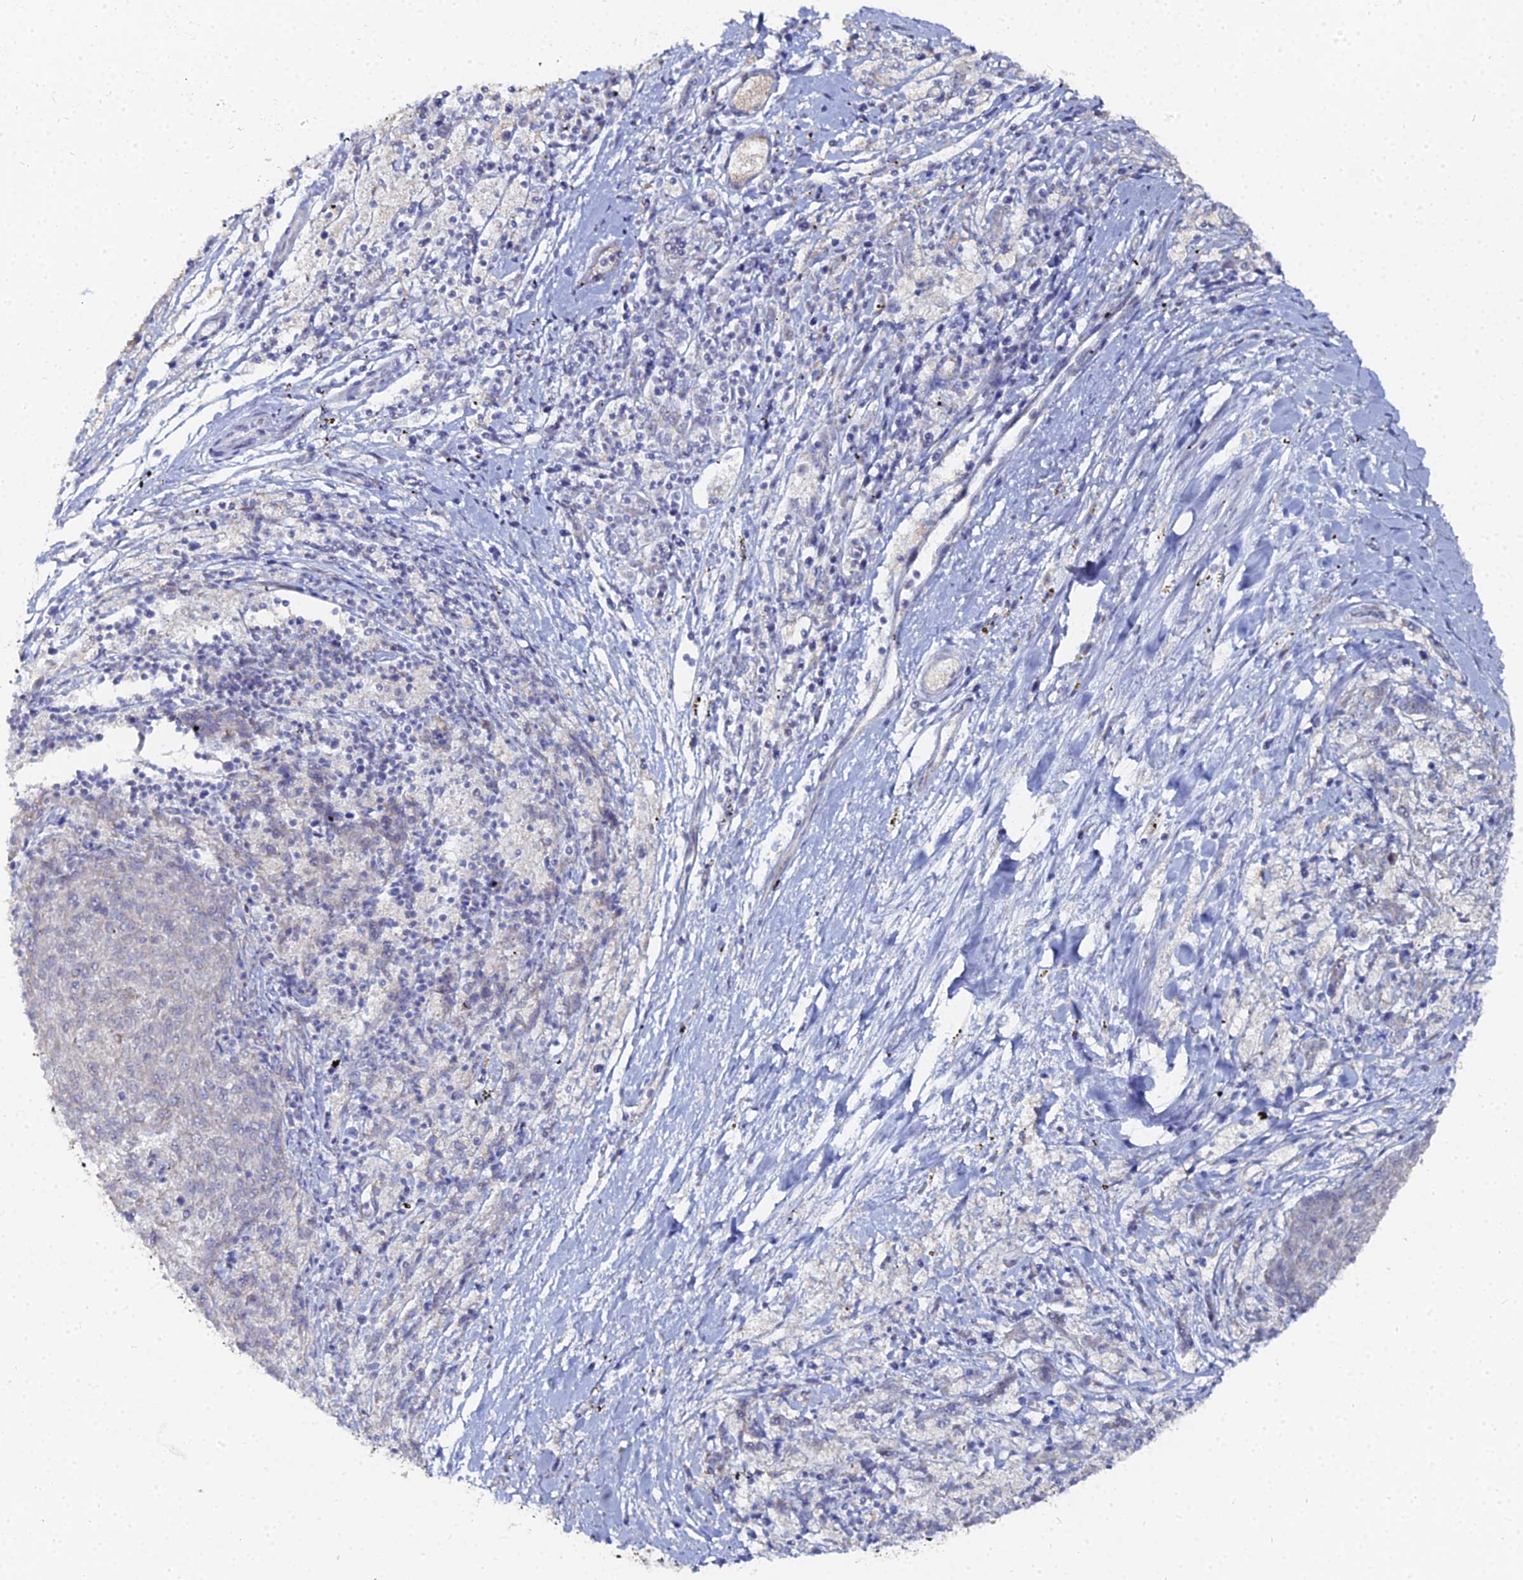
{"staining": {"intensity": "negative", "quantity": "none", "location": "none"}, "tissue": "melanoma", "cell_type": "Tumor cells", "image_type": "cancer", "snomed": [{"axis": "morphology", "description": "Malignant melanoma, NOS"}, {"axis": "topography", "description": "Skin"}], "caption": "High magnification brightfield microscopy of malignant melanoma stained with DAB (brown) and counterstained with hematoxylin (blue): tumor cells show no significant expression.", "gene": "THAP4", "patient": {"sex": "female", "age": 72}}